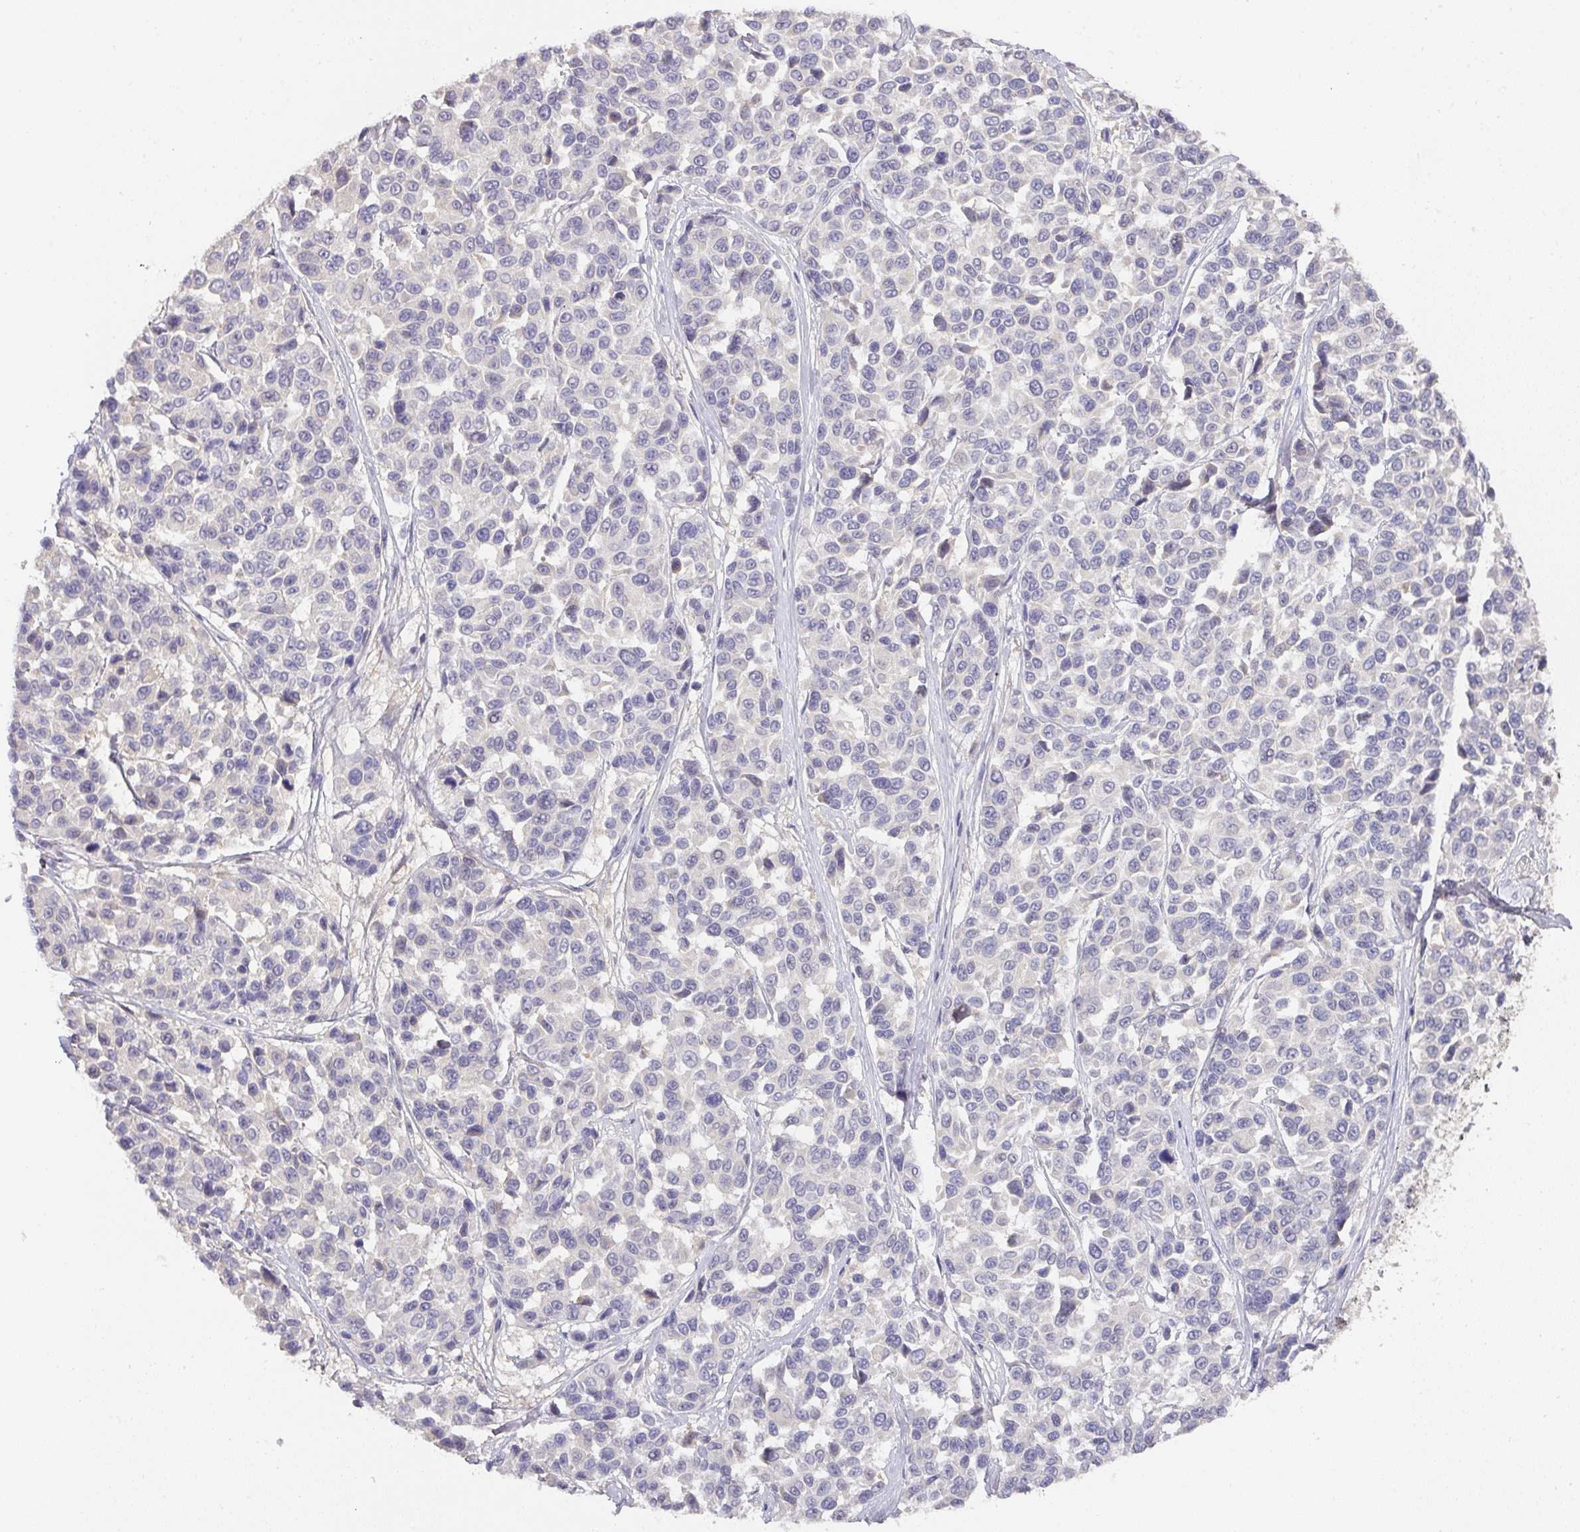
{"staining": {"intensity": "negative", "quantity": "none", "location": "none"}, "tissue": "melanoma", "cell_type": "Tumor cells", "image_type": "cancer", "snomed": [{"axis": "morphology", "description": "Malignant melanoma, NOS"}, {"axis": "topography", "description": "Skin"}], "caption": "Human malignant melanoma stained for a protein using immunohistochemistry displays no staining in tumor cells.", "gene": "FOXN4", "patient": {"sex": "female", "age": 66}}